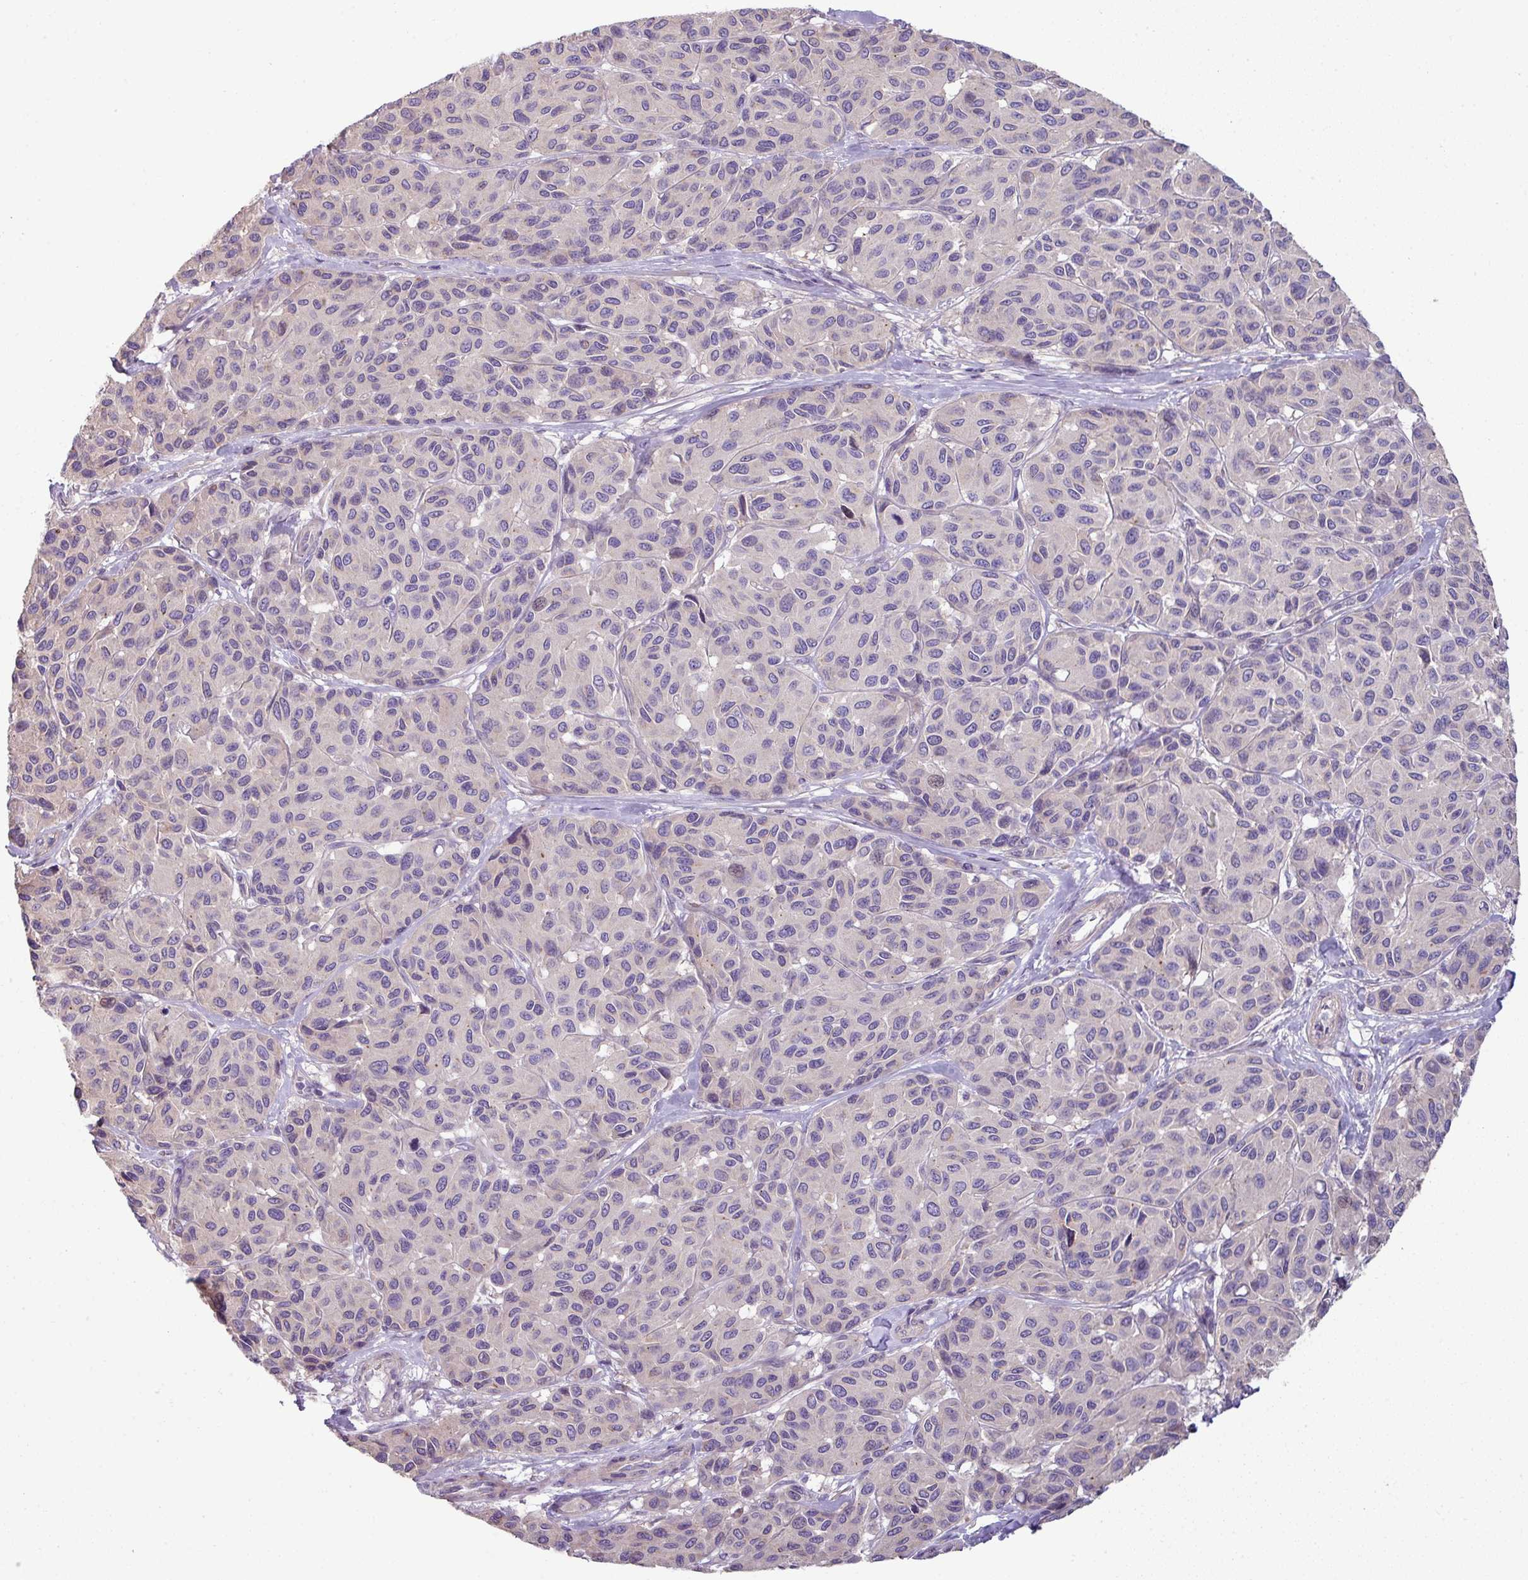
{"staining": {"intensity": "negative", "quantity": "none", "location": "none"}, "tissue": "melanoma", "cell_type": "Tumor cells", "image_type": "cancer", "snomed": [{"axis": "morphology", "description": "Malignant melanoma, NOS"}, {"axis": "topography", "description": "Skin"}], "caption": "An IHC image of melanoma is shown. There is no staining in tumor cells of melanoma.", "gene": "LRRC9", "patient": {"sex": "female", "age": 66}}